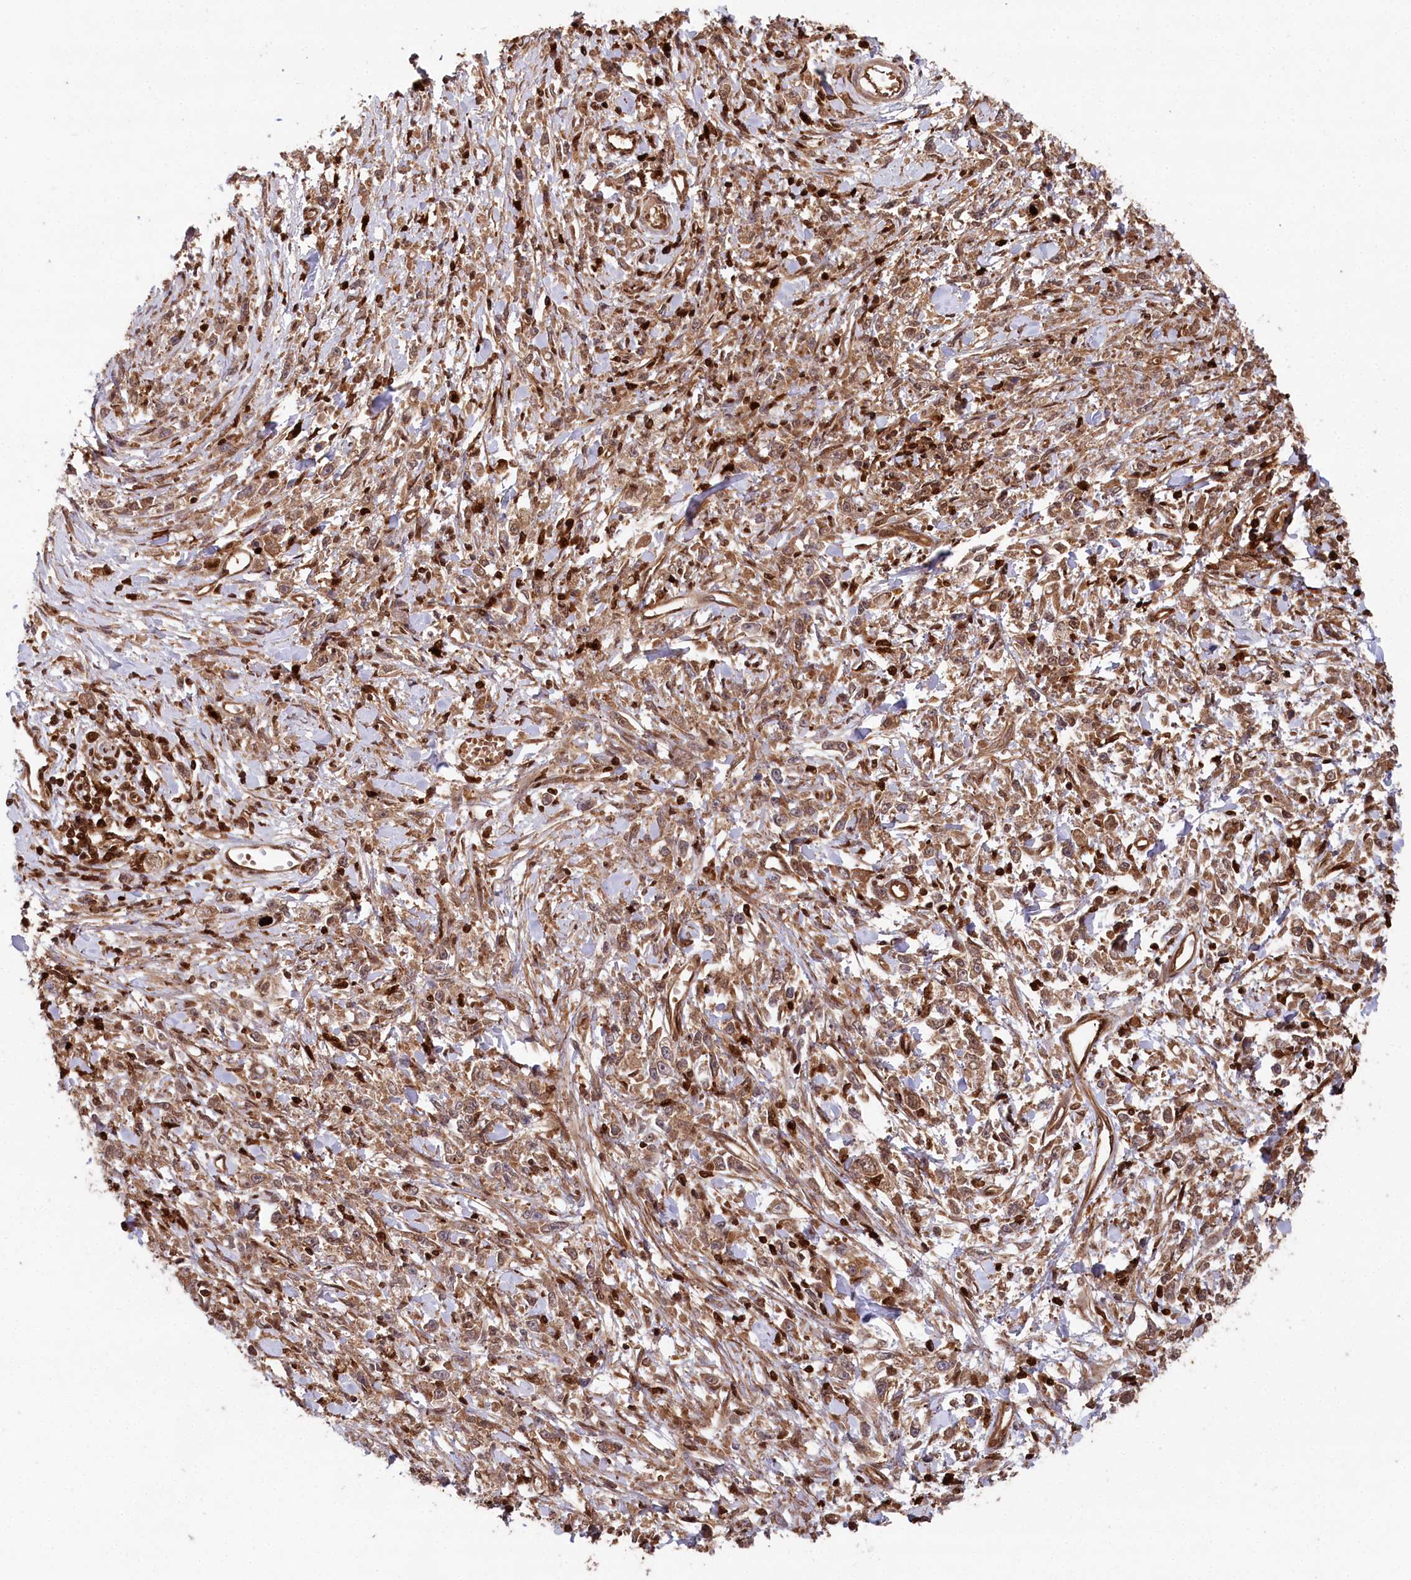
{"staining": {"intensity": "moderate", "quantity": ">75%", "location": "cytoplasmic/membranous"}, "tissue": "stomach cancer", "cell_type": "Tumor cells", "image_type": "cancer", "snomed": [{"axis": "morphology", "description": "Adenocarcinoma, NOS"}, {"axis": "topography", "description": "Stomach"}], "caption": "About >75% of tumor cells in human stomach adenocarcinoma reveal moderate cytoplasmic/membranous protein positivity as visualized by brown immunohistochemical staining.", "gene": "LSG1", "patient": {"sex": "female", "age": 59}}